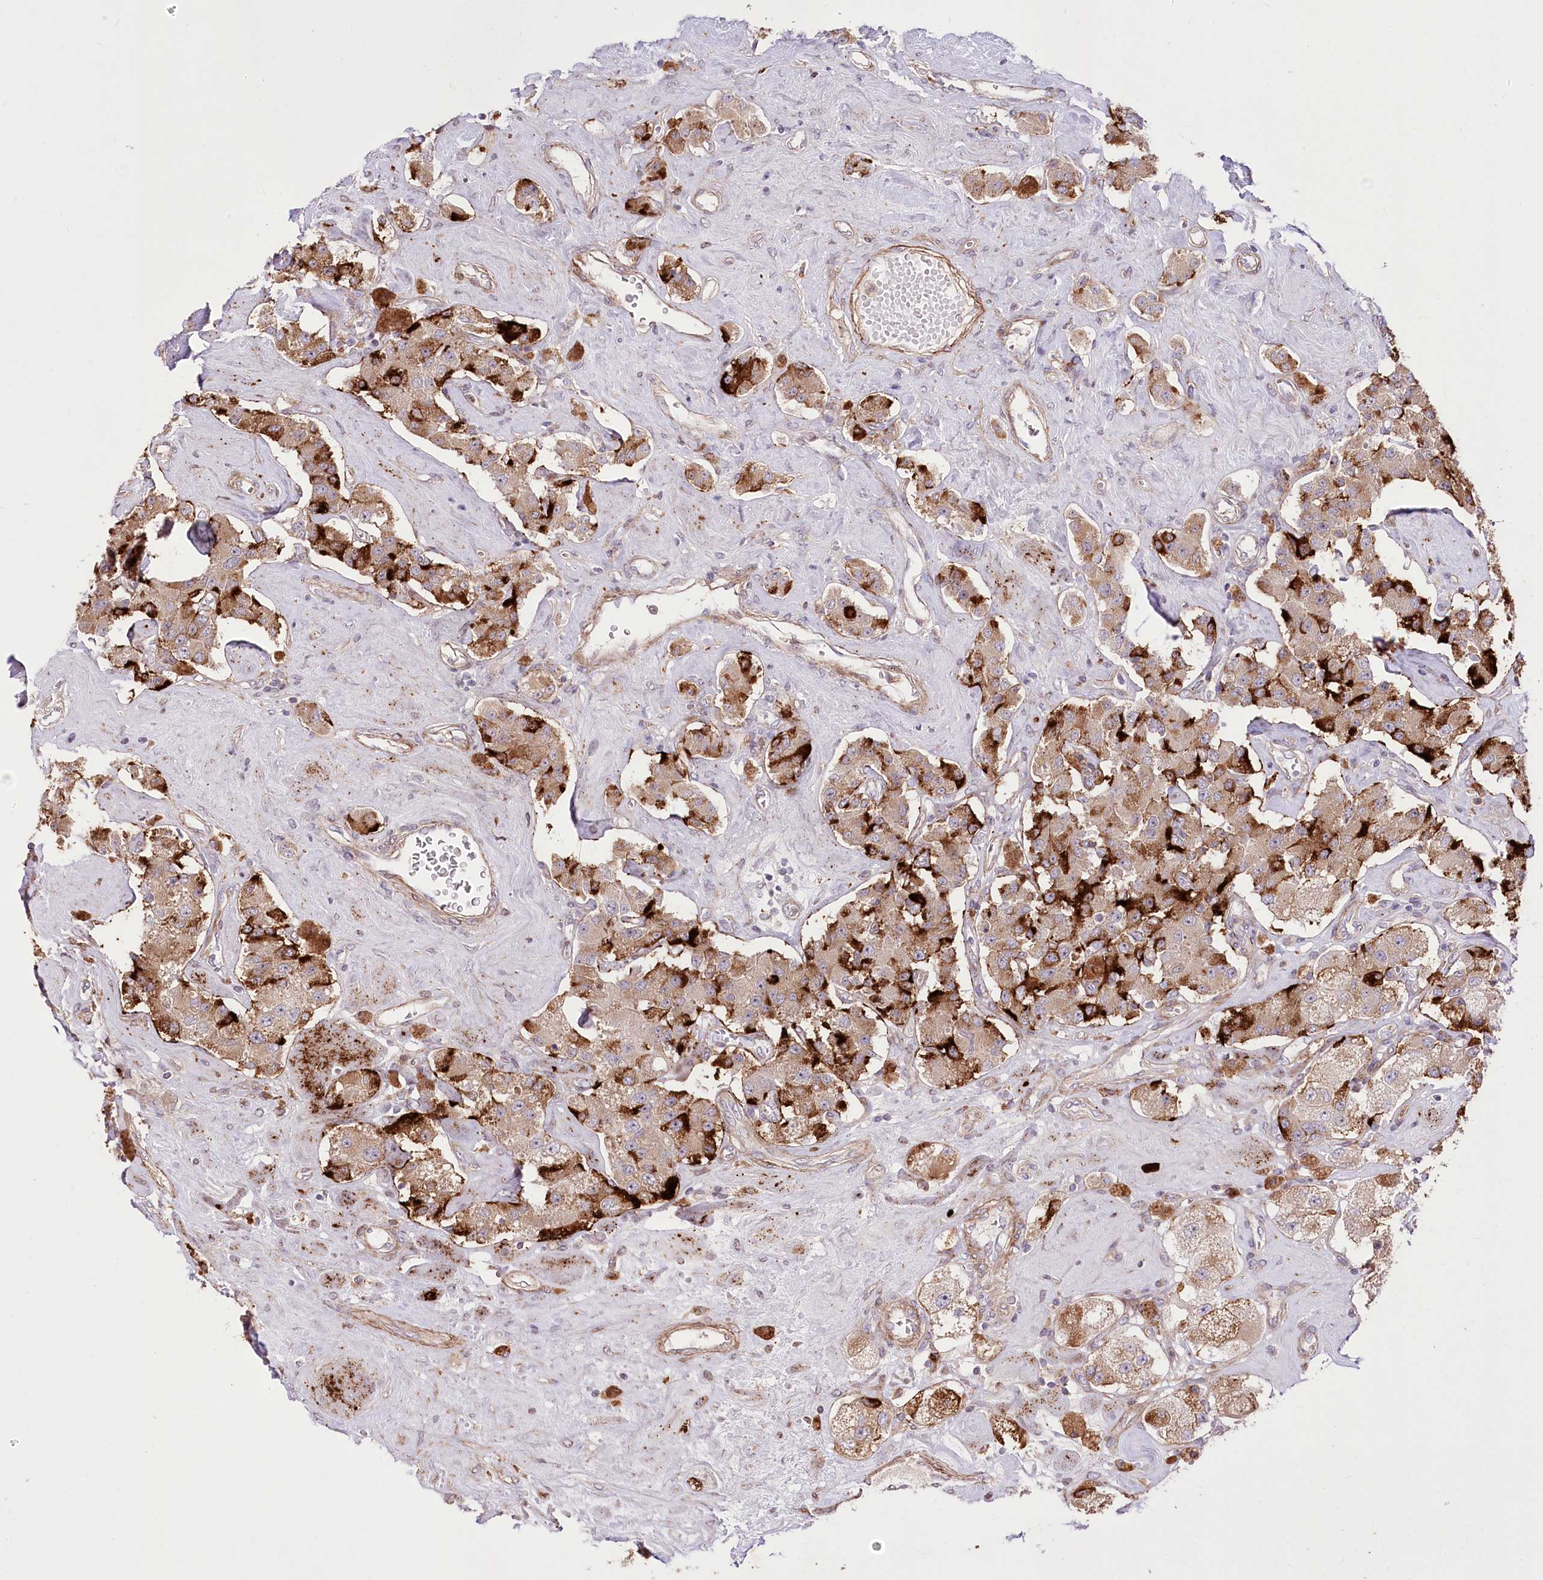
{"staining": {"intensity": "strong", "quantity": "25%-75%", "location": "cytoplasmic/membranous"}, "tissue": "carcinoid", "cell_type": "Tumor cells", "image_type": "cancer", "snomed": [{"axis": "morphology", "description": "Carcinoid, malignant, NOS"}, {"axis": "topography", "description": "Pancreas"}], "caption": "Strong cytoplasmic/membranous expression is appreciated in approximately 25%-75% of tumor cells in carcinoid.", "gene": "RNF24", "patient": {"sex": "male", "age": 41}}